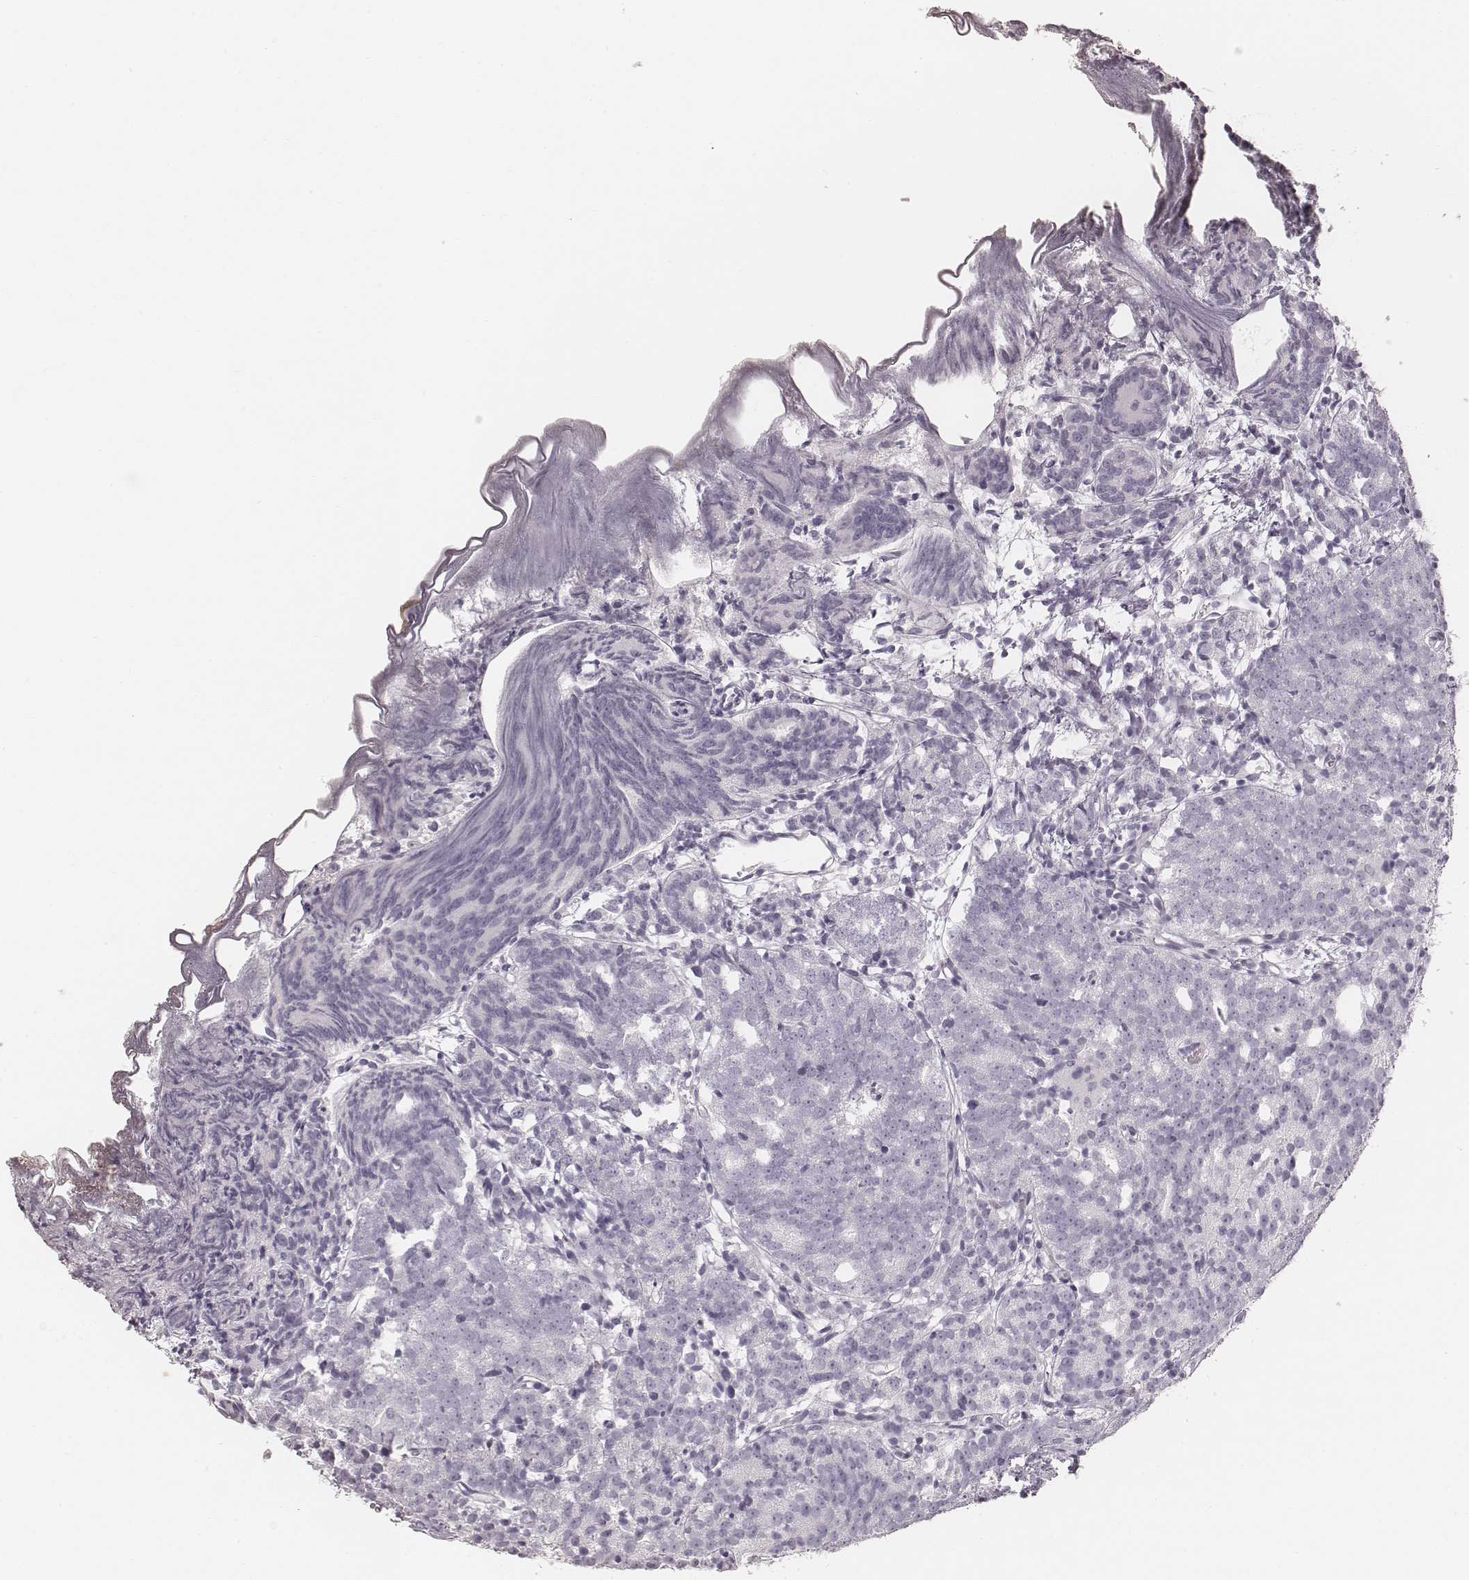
{"staining": {"intensity": "negative", "quantity": "none", "location": "none"}, "tissue": "prostate cancer", "cell_type": "Tumor cells", "image_type": "cancer", "snomed": [{"axis": "morphology", "description": "Adenocarcinoma, High grade"}, {"axis": "topography", "description": "Prostate"}], "caption": "The histopathology image demonstrates no significant positivity in tumor cells of prostate cancer (high-grade adenocarcinoma).", "gene": "KRT26", "patient": {"sex": "male", "age": 53}}